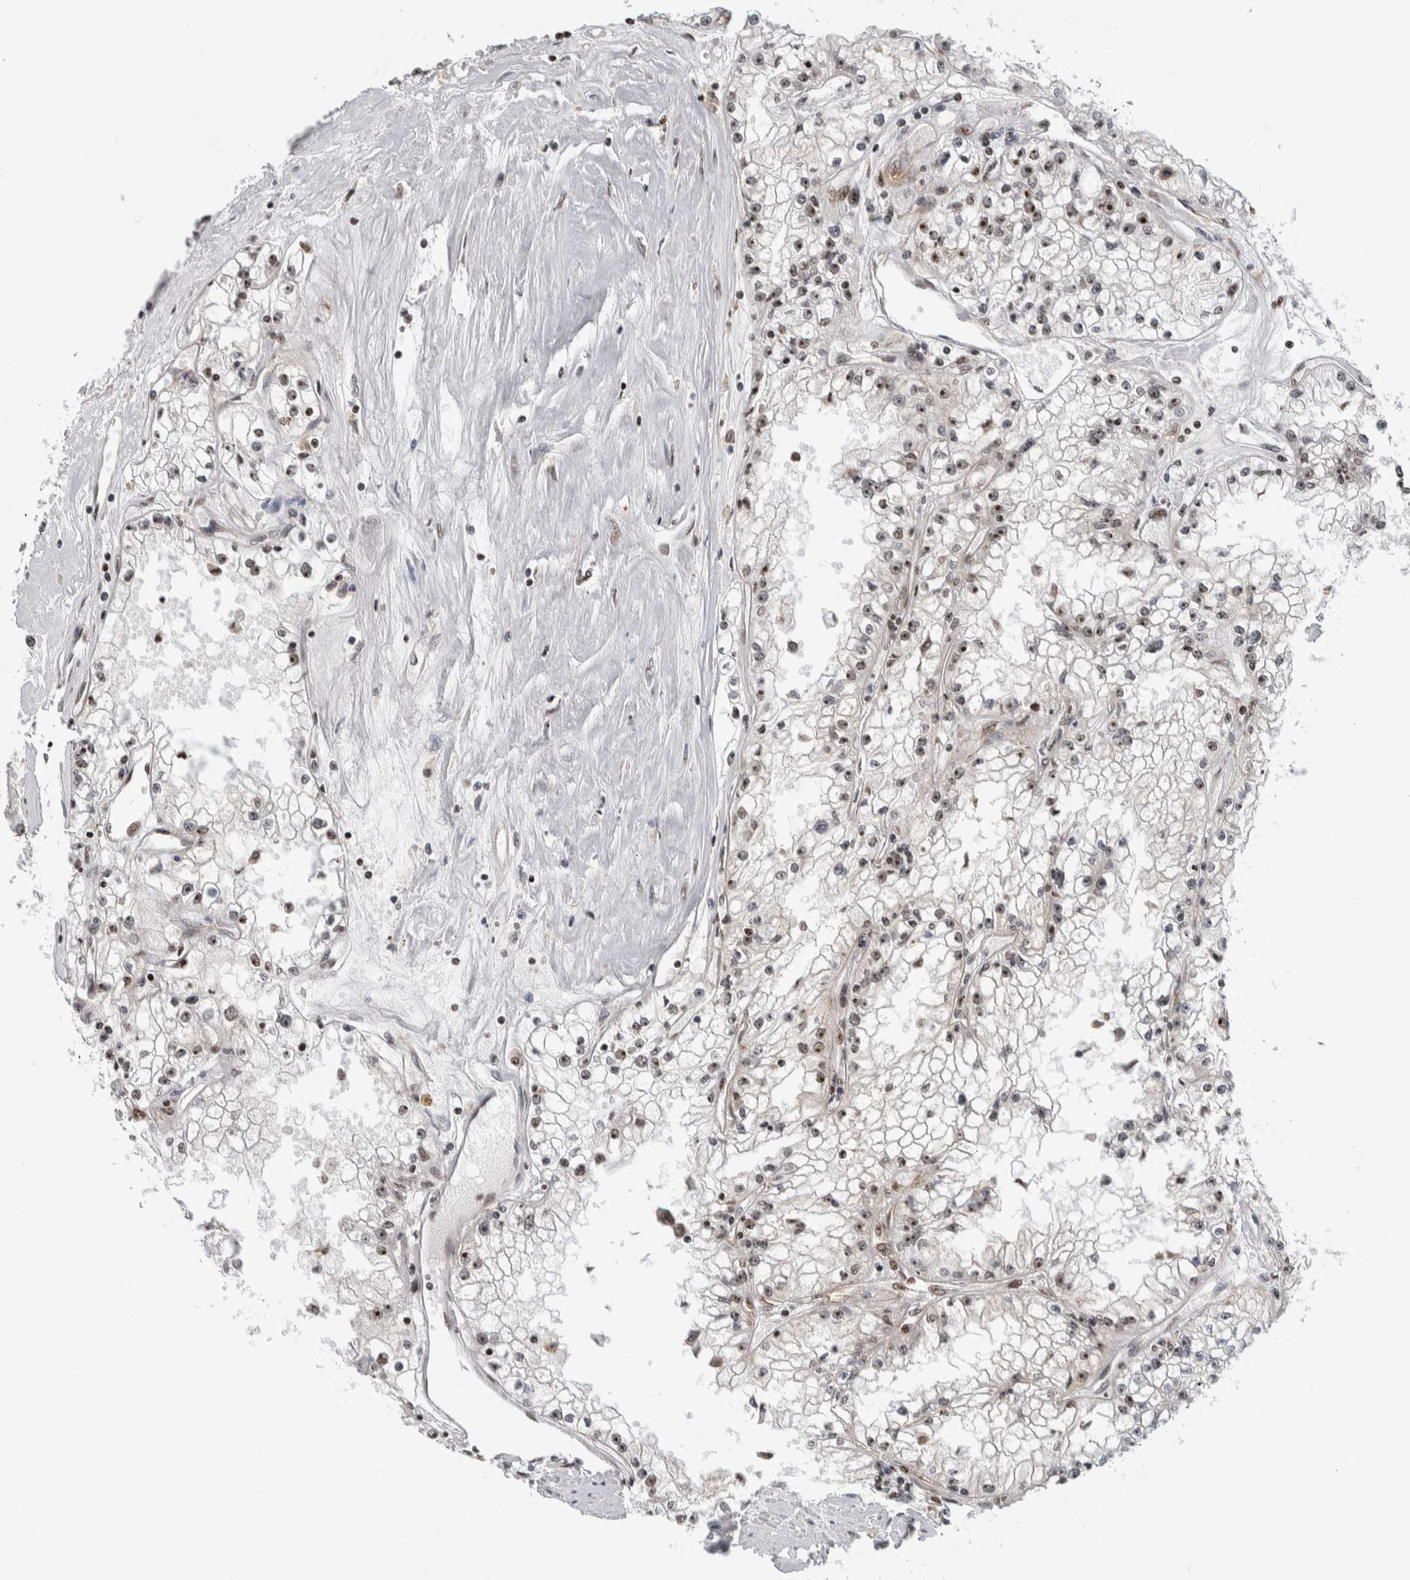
{"staining": {"intensity": "moderate", "quantity": "25%-75%", "location": "nuclear"}, "tissue": "renal cancer", "cell_type": "Tumor cells", "image_type": "cancer", "snomed": [{"axis": "morphology", "description": "Adenocarcinoma, NOS"}, {"axis": "topography", "description": "Kidney"}], "caption": "A photomicrograph showing moderate nuclear expression in approximately 25%-75% of tumor cells in renal adenocarcinoma, as visualized by brown immunohistochemical staining.", "gene": "NCL", "patient": {"sex": "male", "age": 56}}